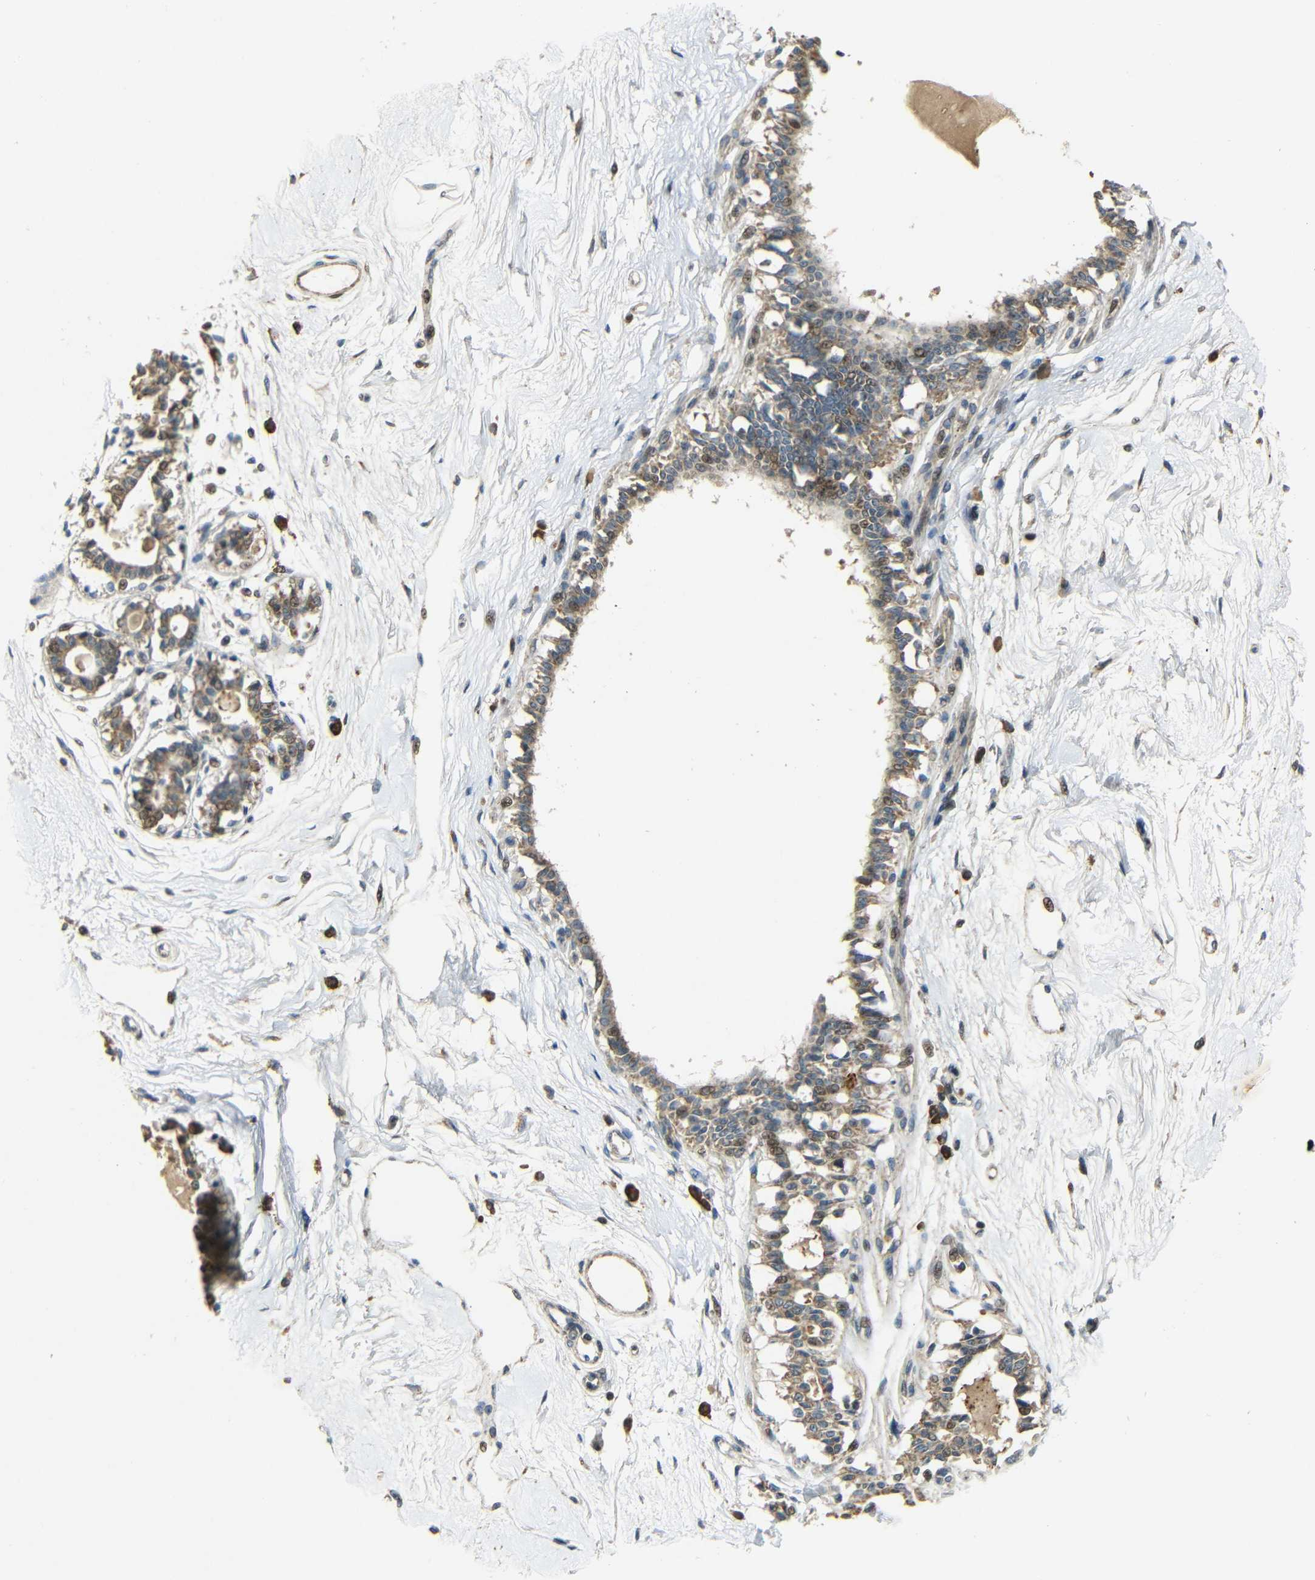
{"staining": {"intensity": "negative", "quantity": "none", "location": "none"}, "tissue": "breast", "cell_type": "Adipocytes", "image_type": "normal", "snomed": [{"axis": "morphology", "description": "Normal tissue, NOS"}, {"axis": "topography", "description": "Breast"}], "caption": "Immunohistochemistry (IHC) of unremarkable human breast demonstrates no expression in adipocytes. (DAB IHC visualized using brightfield microscopy, high magnification).", "gene": "KAZALD1", "patient": {"sex": "female", "age": 45}}